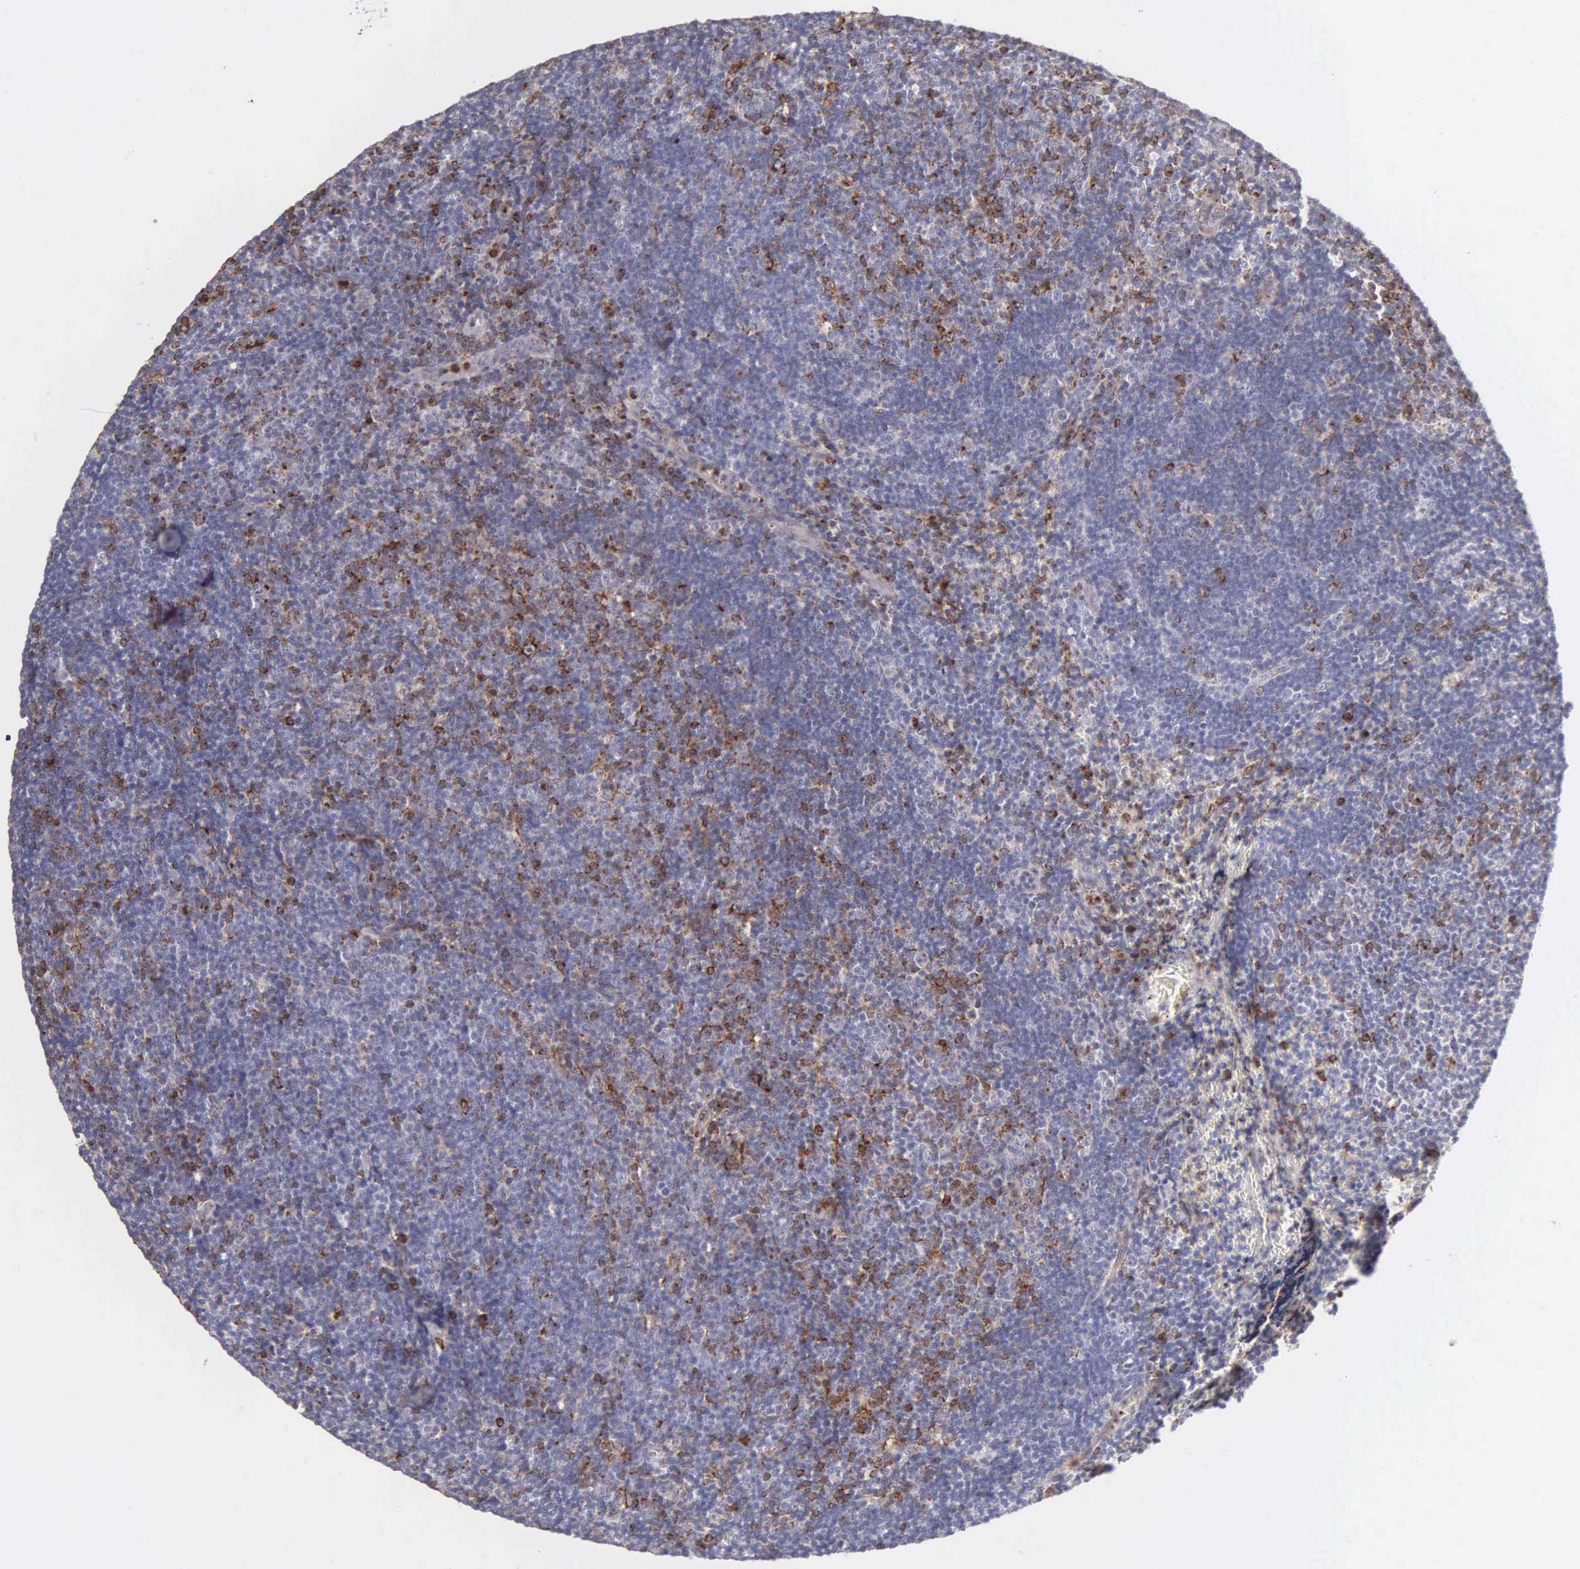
{"staining": {"intensity": "moderate", "quantity": "25%-75%", "location": "cytoplasmic/membranous"}, "tissue": "lymphoma", "cell_type": "Tumor cells", "image_type": "cancer", "snomed": [{"axis": "morphology", "description": "Malignant lymphoma, non-Hodgkin's type, Low grade"}, {"axis": "topography", "description": "Lymph node"}], "caption": "This micrograph displays IHC staining of human lymphoma, with medium moderate cytoplasmic/membranous staining in approximately 25%-75% of tumor cells.", "gene": "SRGN", "patient": {"sex": "male", "age": 49}}